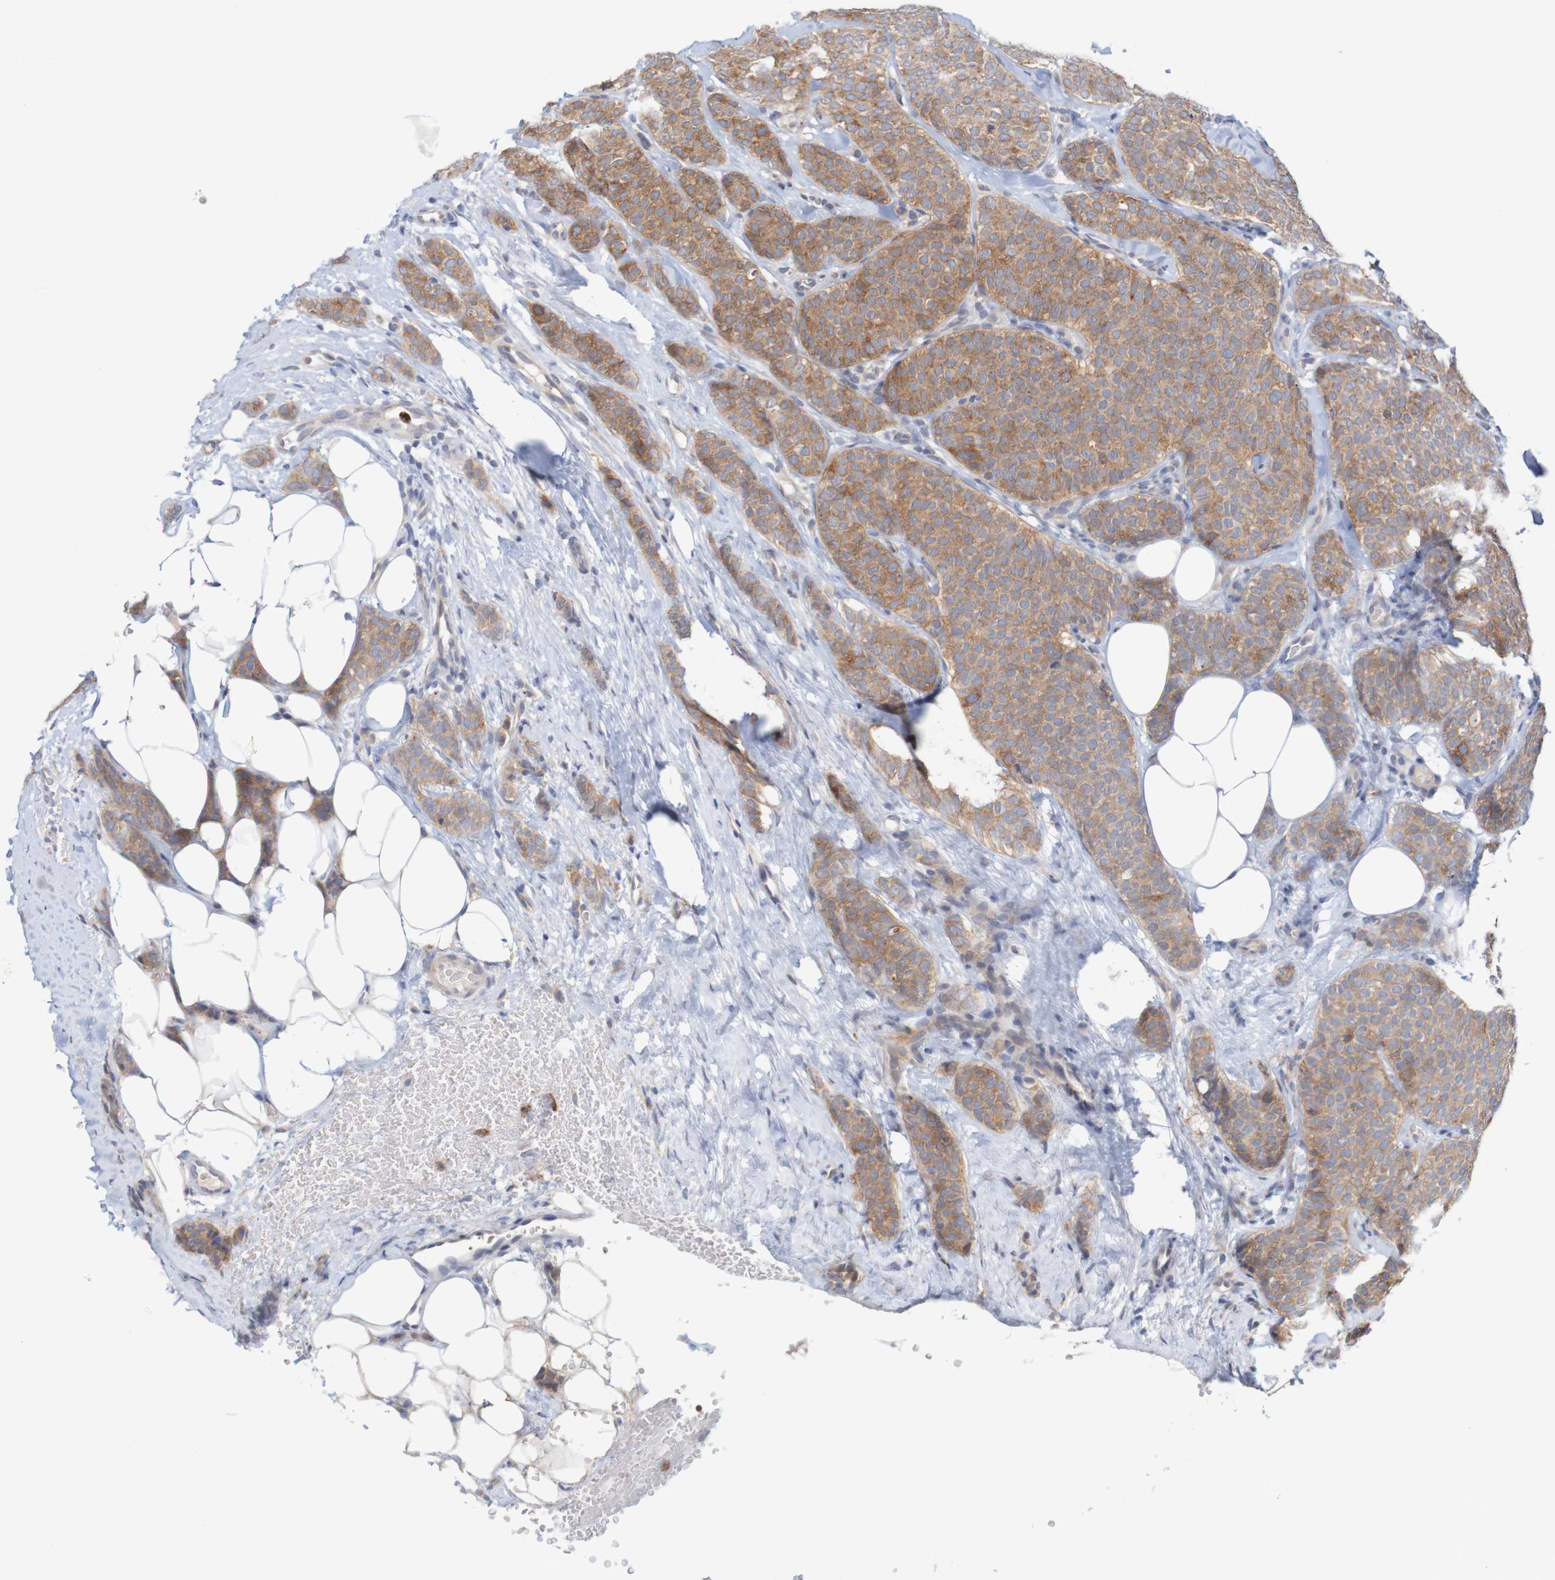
{"staining": {"intensity": "moderate", "quantity": ">75%", "location": "cytoplasmic/membranous"}, "tissue": "breast cancer", "cell_type": "Tumor cells", "image_type": "cancer", "snomed": [{"axis": "morphology", "description": "Lobular carcinoma"}, {"axis": "topography", "description": "Skin"}, {"axis": "topography", "description": "Breast"}], "caption": "Protein staining of breast cancer (lobular carcinoma) tissue demonstrates moderate cytoplasmic/membranous positivity in about >75% of tumor cells.", "gene": "NAV2", "patient": {"sex": "female", "age": 46}}